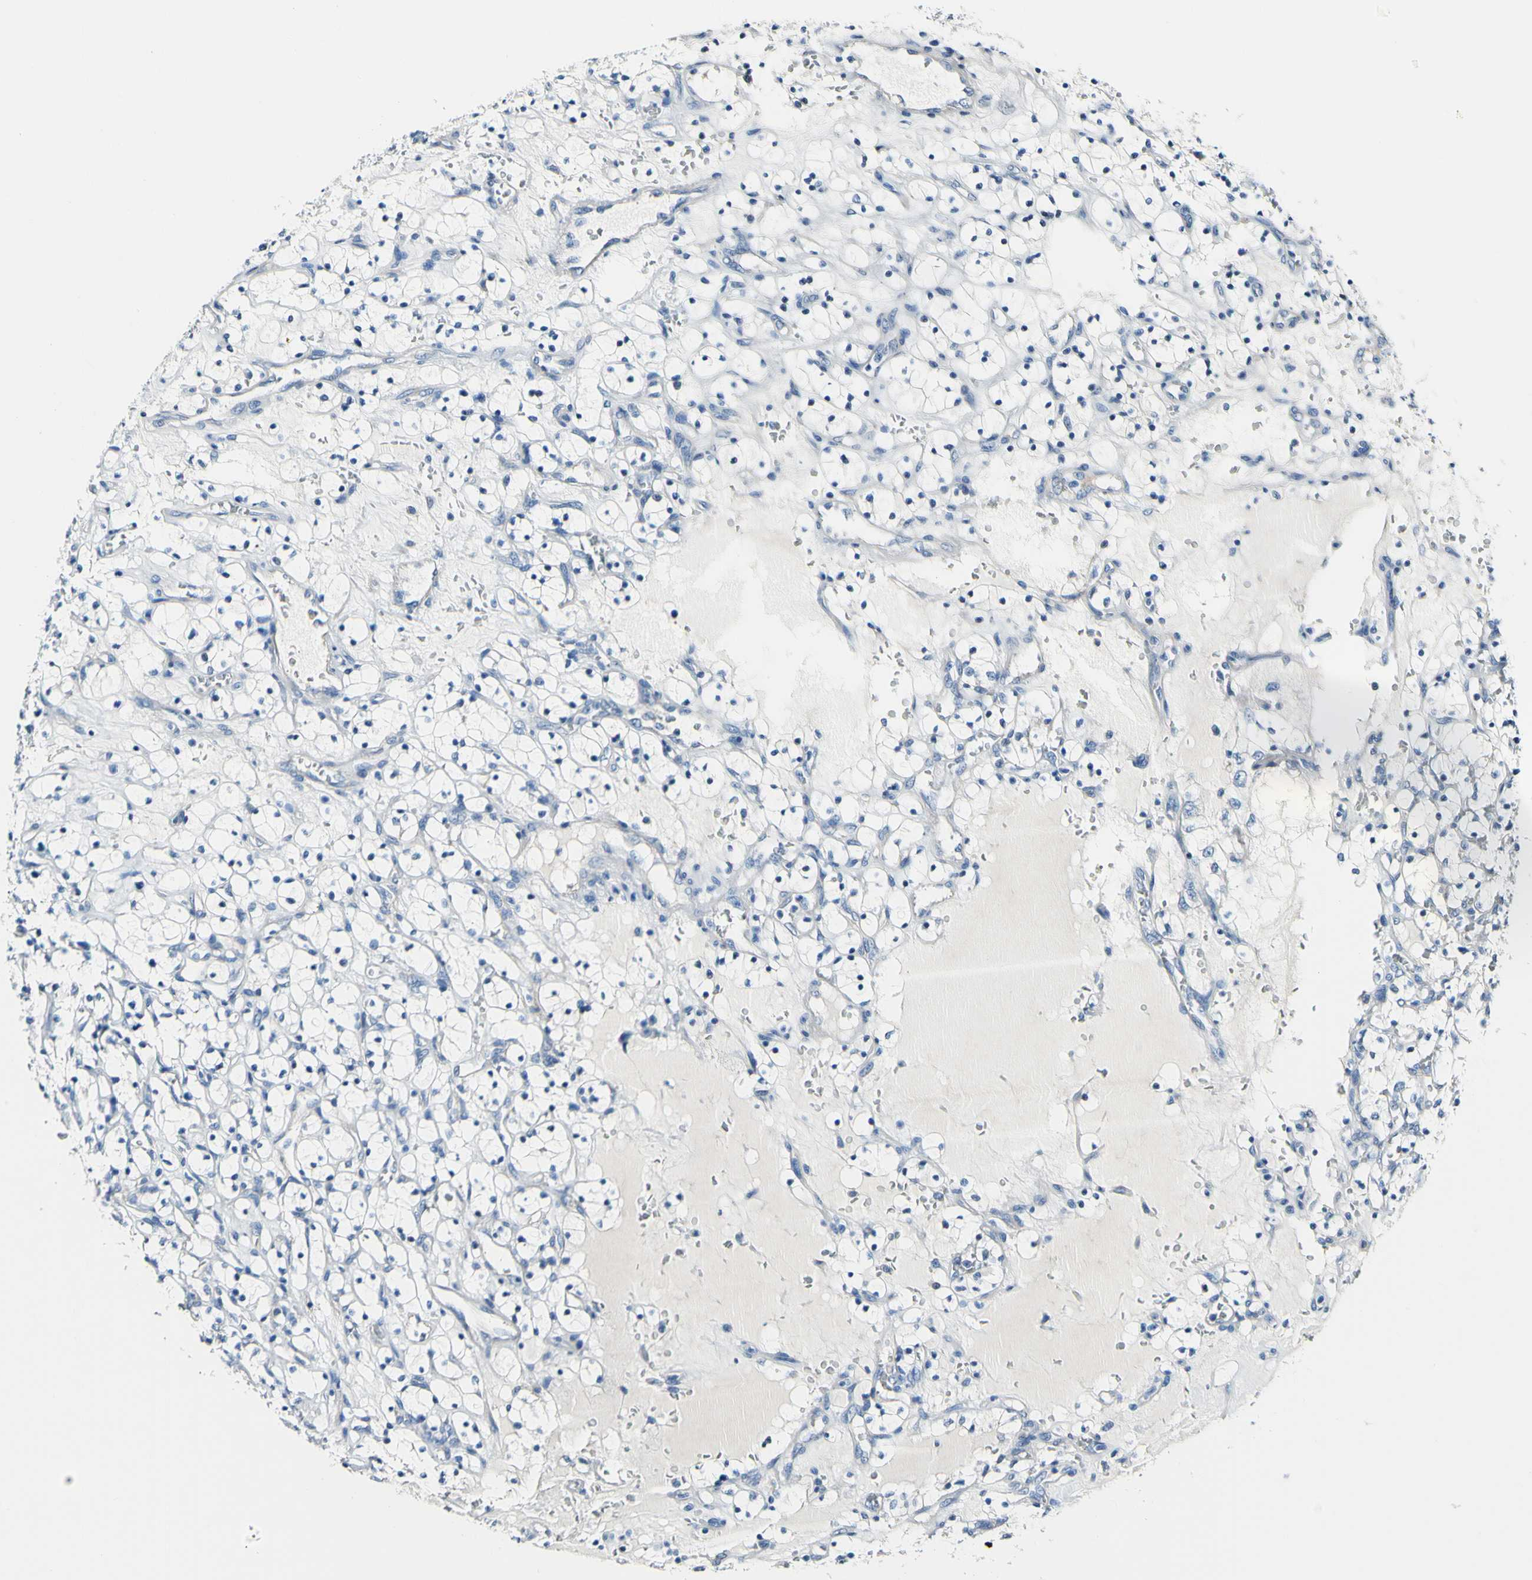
{"staining": {"intensity": "negative", "quantity": "none", "location": "none"}, "tissue": "renal cancer", "cell_type": "Tumor cells", "image_type": "cancer", "snomed": [{"axis": "morphology", "description": "Adenocarcinoma, NOS"}, {"axis": "topography", "description": "Kidney"}], "caption": "A histopathology image of human adenocarcinoma (renal) is negative for staining in tumor cells.", "gene": "COL6A3", "patient": {"sex": "female", "age": 69}}